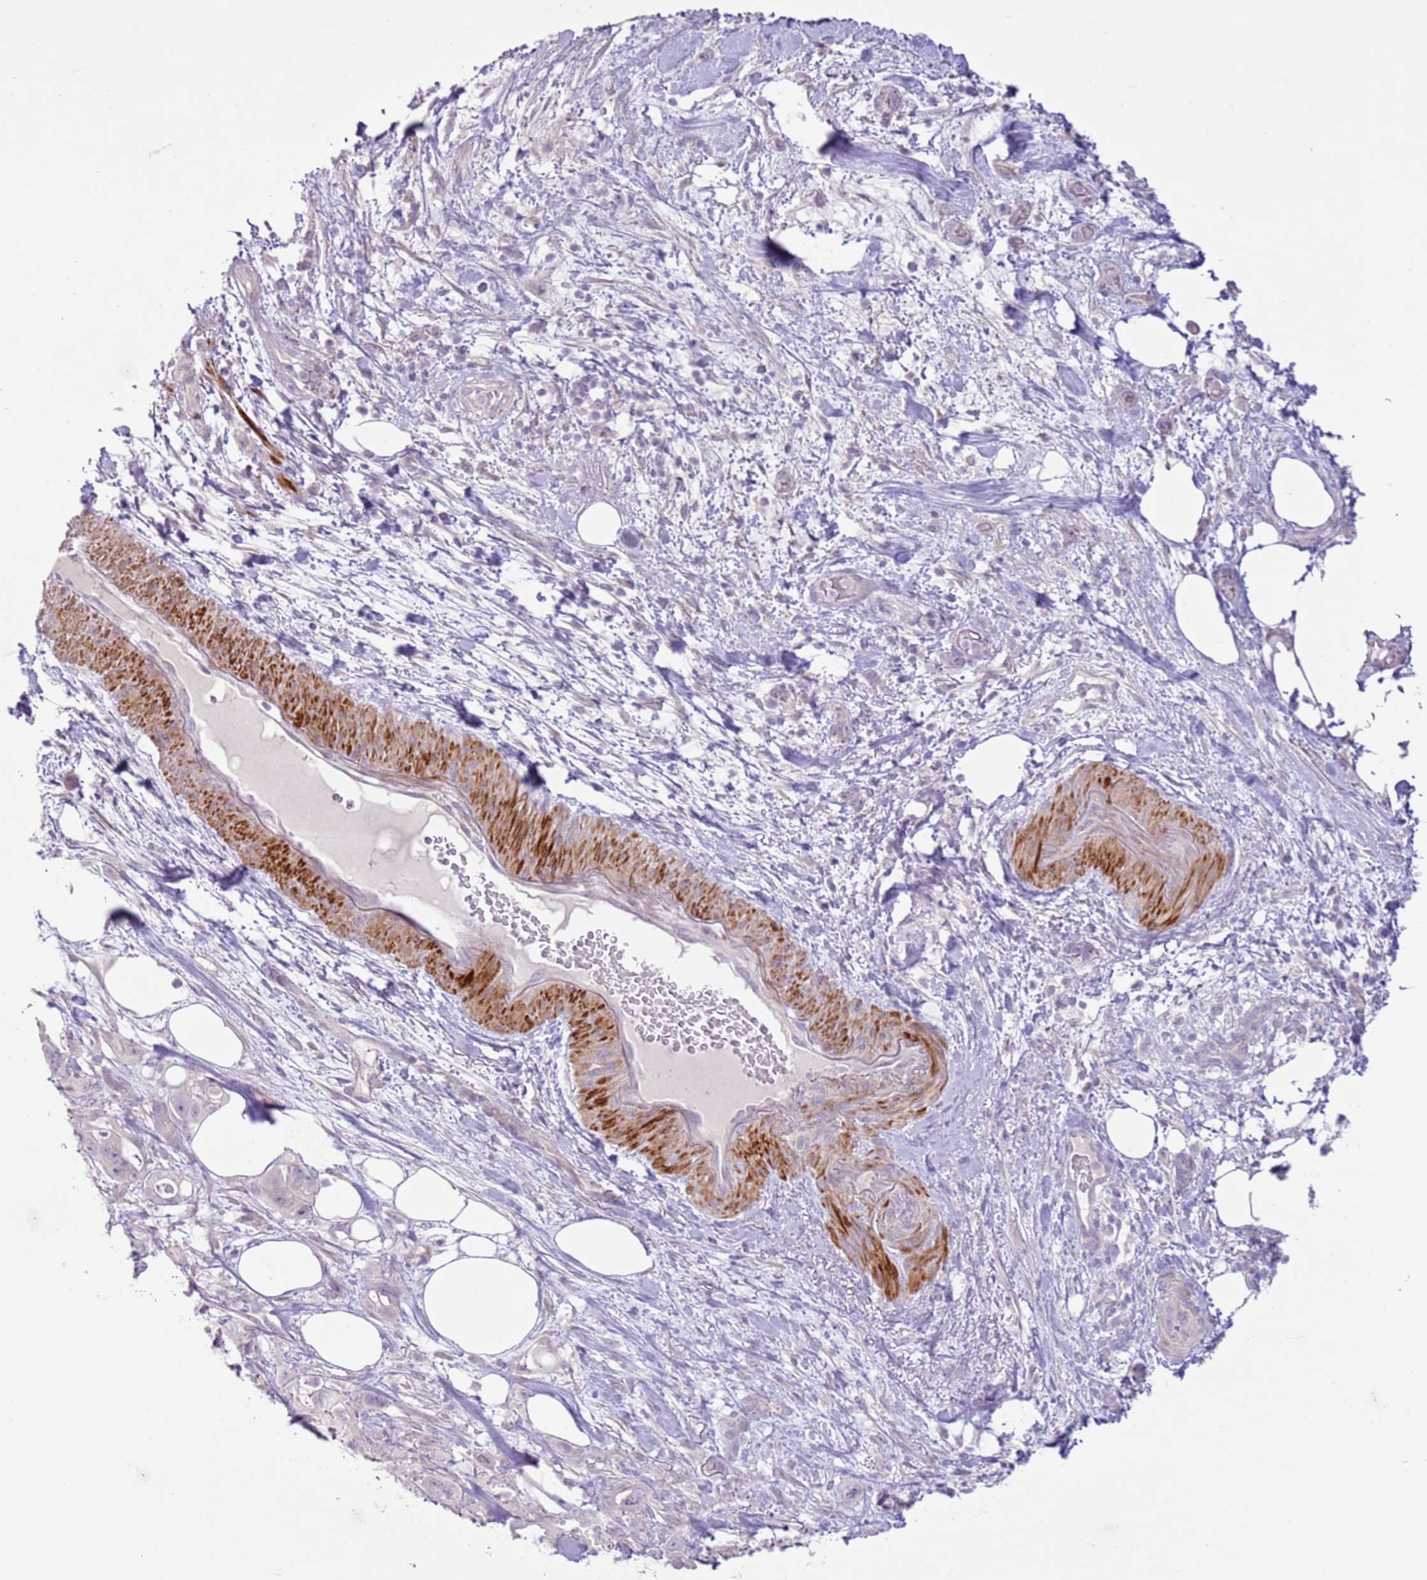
{"staining": {"intensity": "negative", "quantity": "none", "location": "none"}, "tissue": "pancreatic cancer", "cell_type": "Tumor cells", "image_type": "cancer", "snomed": [{"axis": "morphology", "description": "Adenocarcinoma, NOS"}, {"axis": "topography", "description": "Pancreas"}], "caption": "DAB immunohistochemical staining of human pancreatic cancer (adenocarcinoma) displays no significant expression in tumor cells. (Immunohistochemistry, brightfield microscopy, high magnification).", "gene": "ZNF239", "patient": {"sex": "female", "age": 61}}